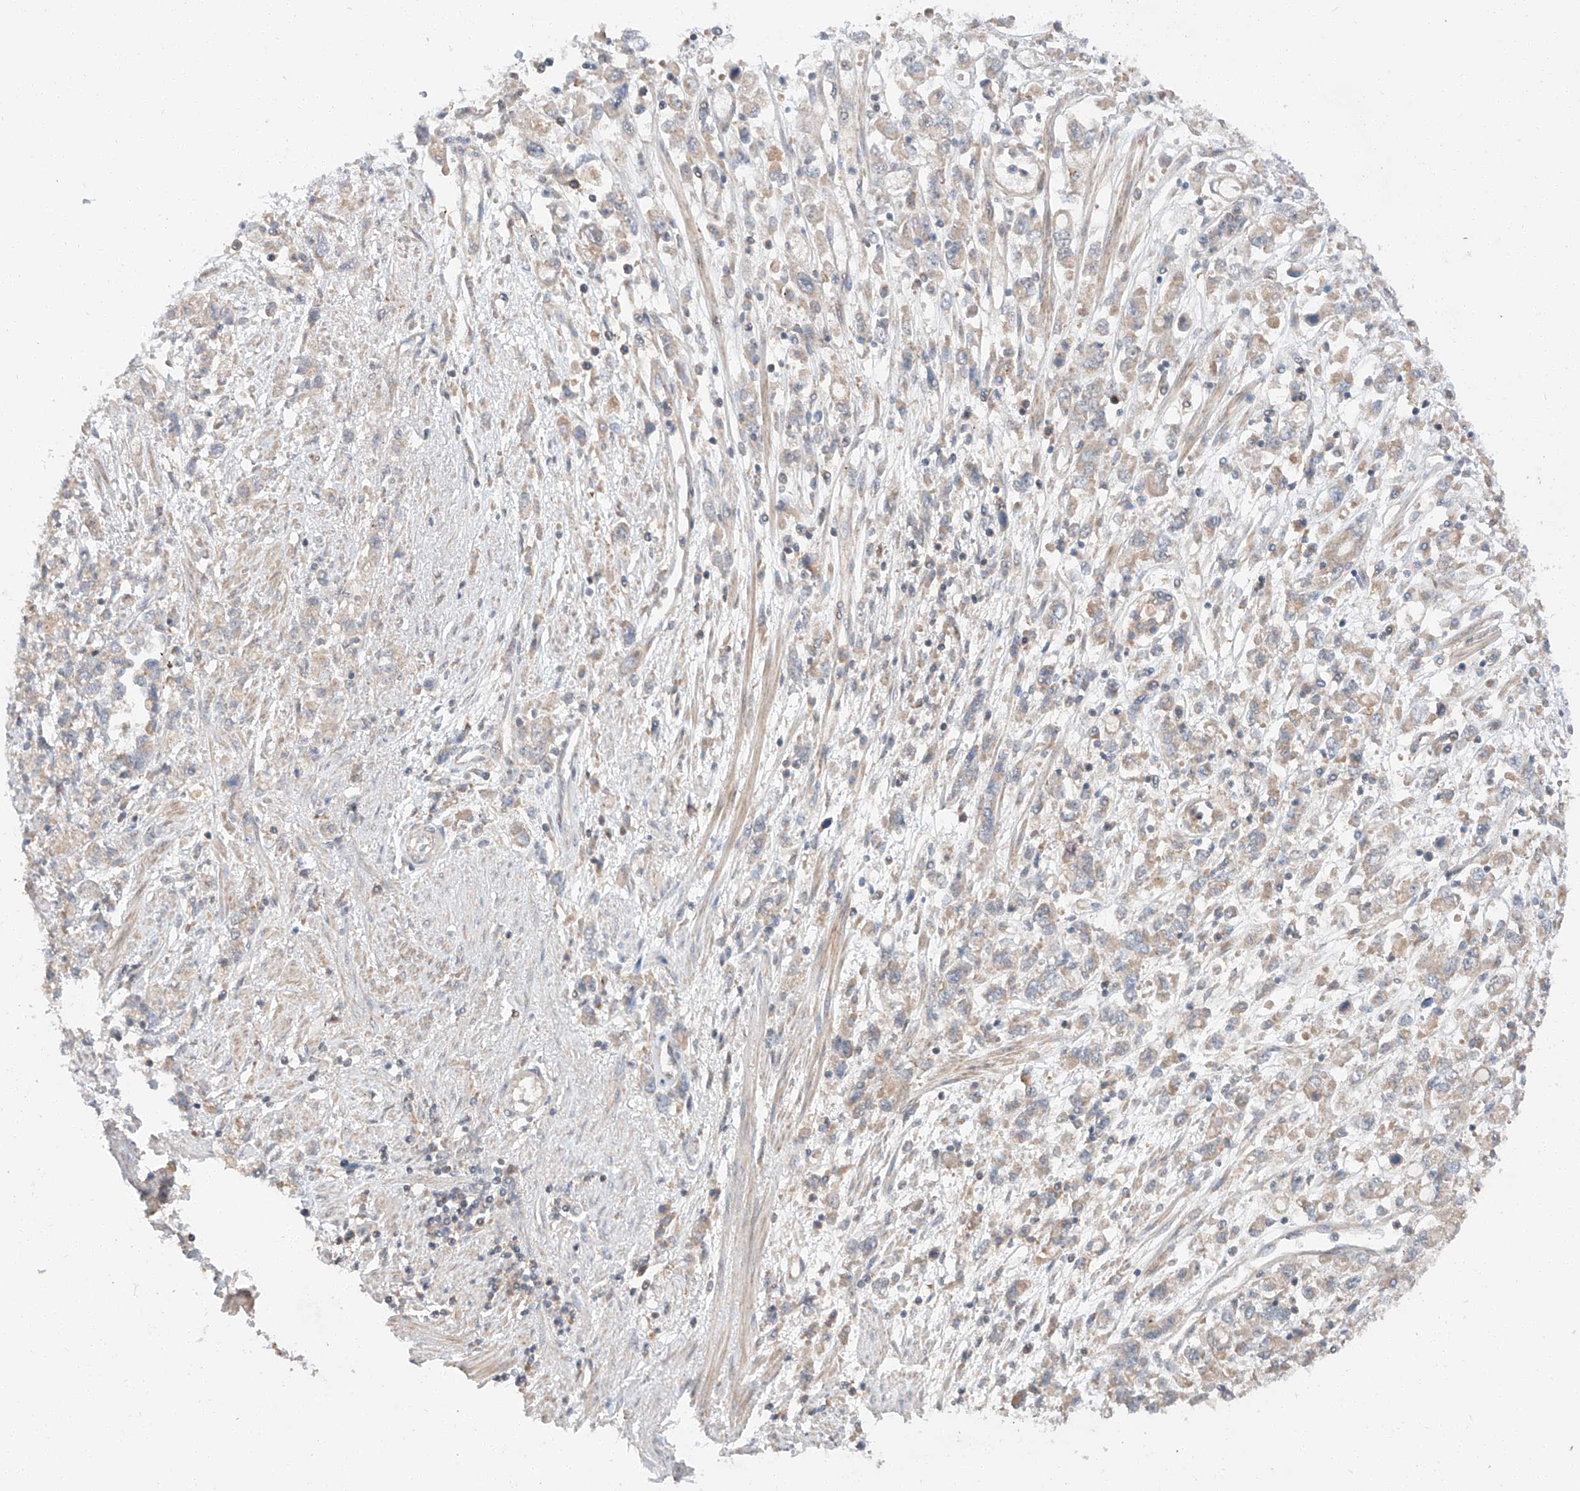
{"staining": {"intensity": "weak", "quantity": "25%-75%", "location": "cytoplasmic/membranous"}, "tissue": "stomach cancer", "cell_type": "Tumor cells", "image_type": "cancer", "snomed": [{"axis": "morphology", "description": "Adenocarcinoma, NOS"}, {"axis": "topography", "description": "Stomach"}], "caption": "The micrograph demonstrates a brown stain indicating the presence of a protein in the cytoplasmic/membranous of tumor cells in stomach adenocarcinoma. (Stains: DAB (3,3'-diaminobenzidine) in brown, nuclei in blue, Microscopy: brightfield microscopy at high magnification).", "gene": "XPNPEP1", "patient": {"sex": "female", "age": 76}}